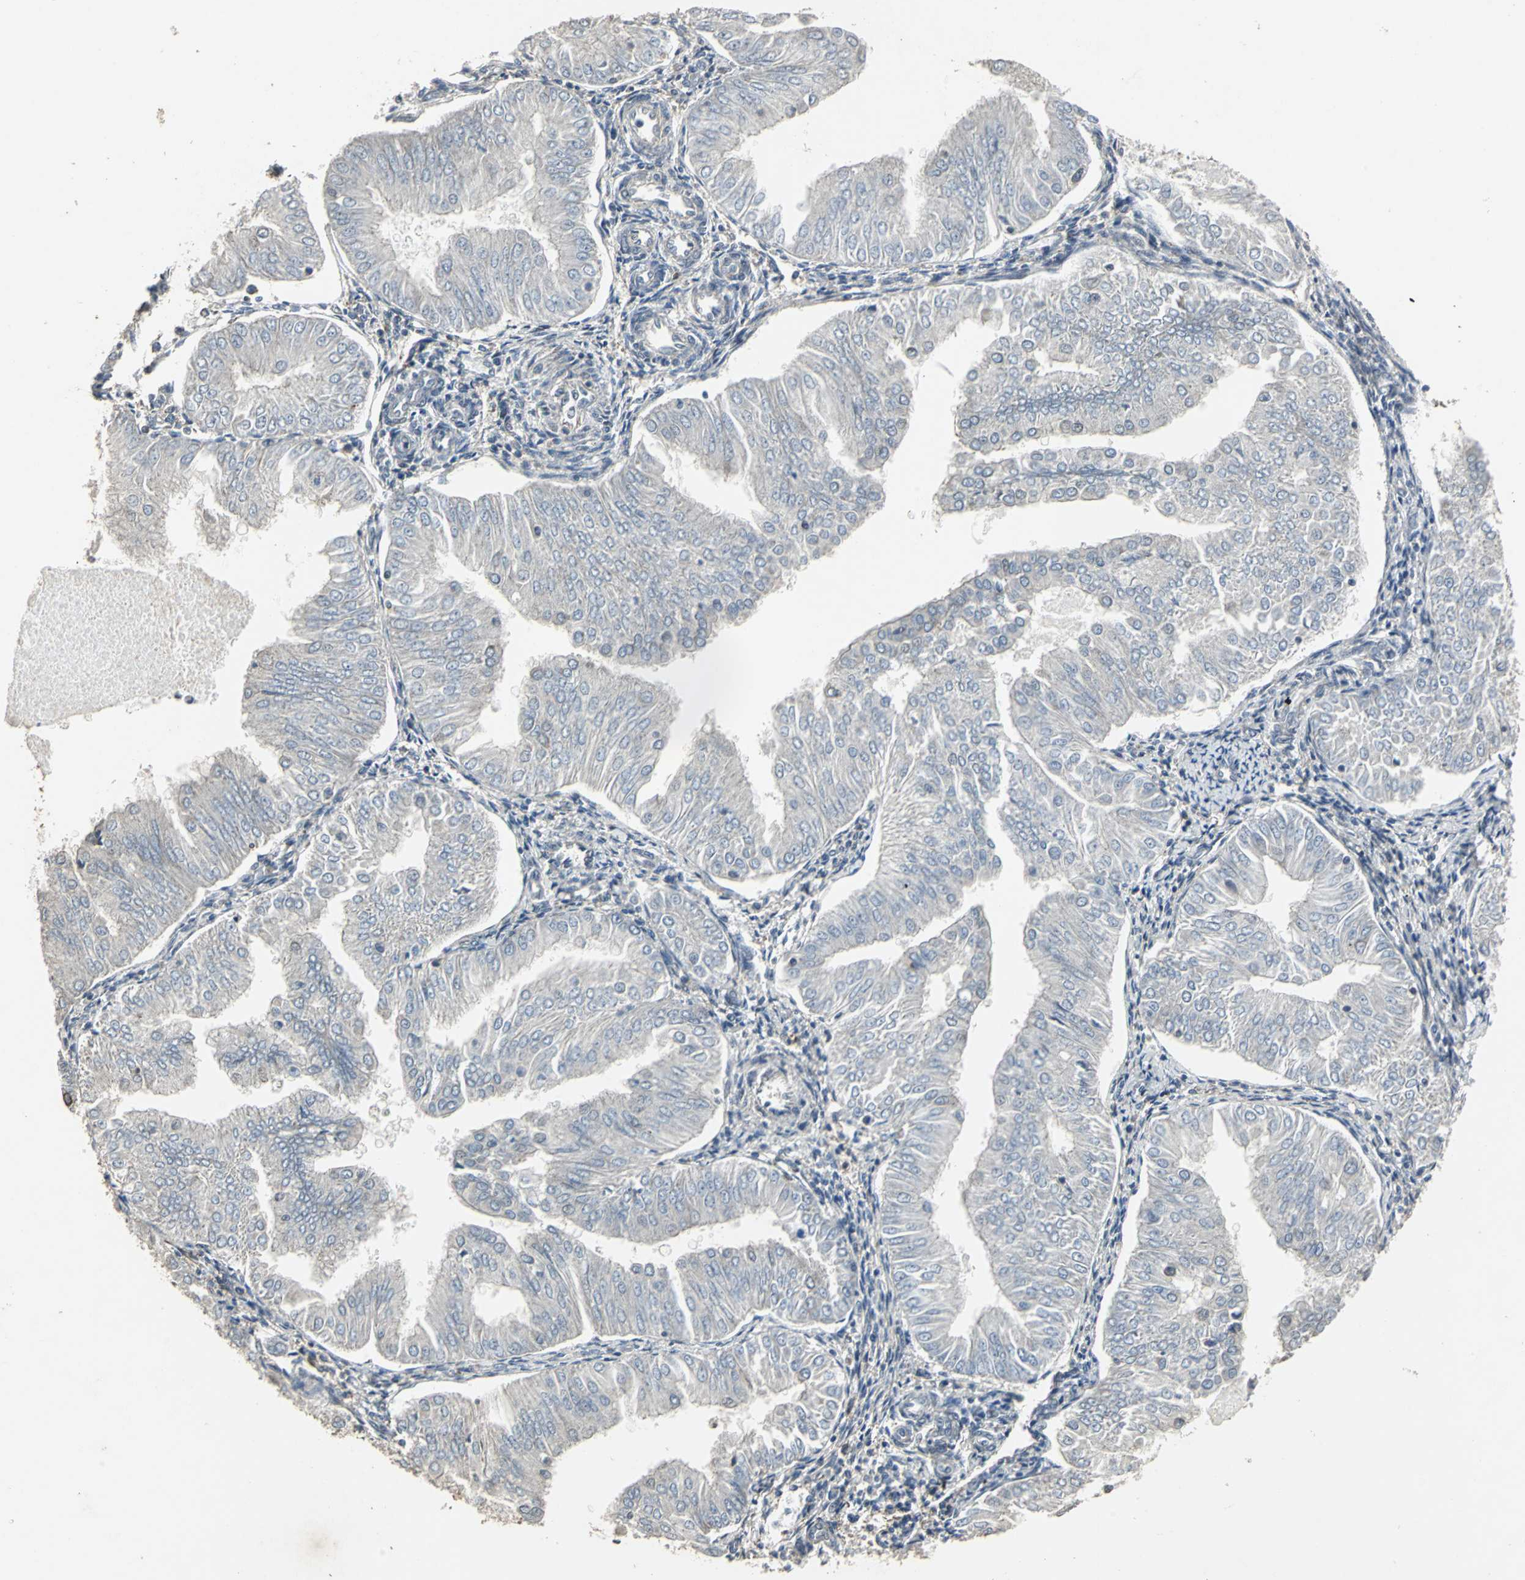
{"staining": {"intensity": "negative", "quantity": "none", "location": "none"}, "tissue": "endometrial cancer", "cell_type": "Tumor cells", "image_type": "cancer", "snomed": [{"axis": "morphology", "description": "Adenocarcinoma, NOS"}, {"axis": "topography", "description": "Endometrium"}], "caption": "Immunohistochemistry (IHC) of endometrial cancer shows no staining in tumor cells.", "gene": "DNAJB4", "patient": {"sex": "female", "age": 53}}